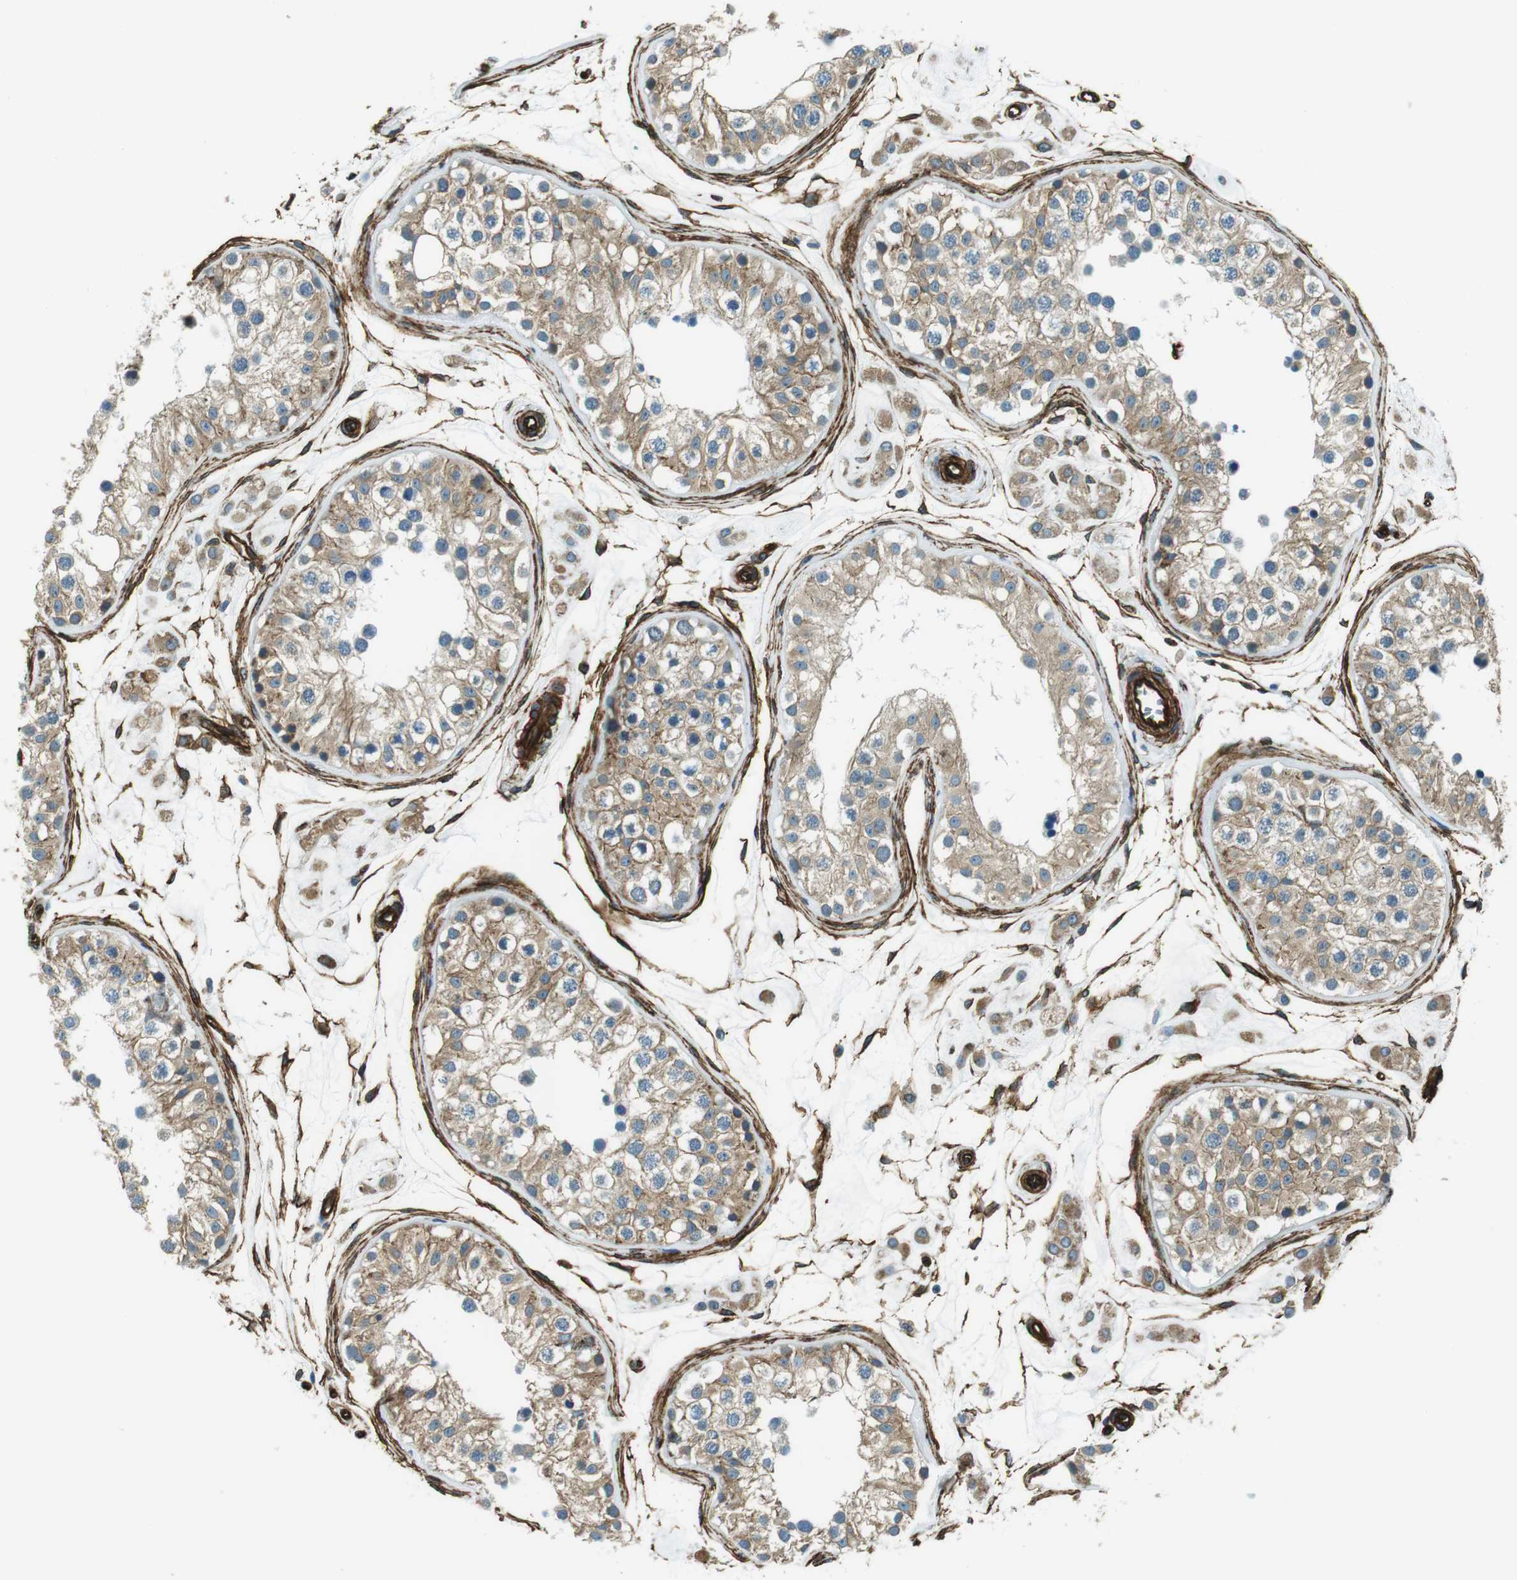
{"staining": {"intensity": "moderate", "quantity": "25%-75%", "location": "cytoplasmic/membranous"}, "tissue": "testis", "cell_type": "Cells in seminiferous ducts", "image_type": "normal", "snomed": [{"axis": "morphology", "description": "Normal tissue, NOS"}, {"axis": "morphology", "description": "Adenocarcinoma, metastatic, NOS"}, {"axis": "topography", "description": "Testis"}], "caption": "A micrograph of human testis stained for a protein demonstrates moderate cytoplasmic/membranous brown staining in cells in seminiferous ducts.", "gene": "ODR4", "patient": {"sex": "male", "age": 26}}